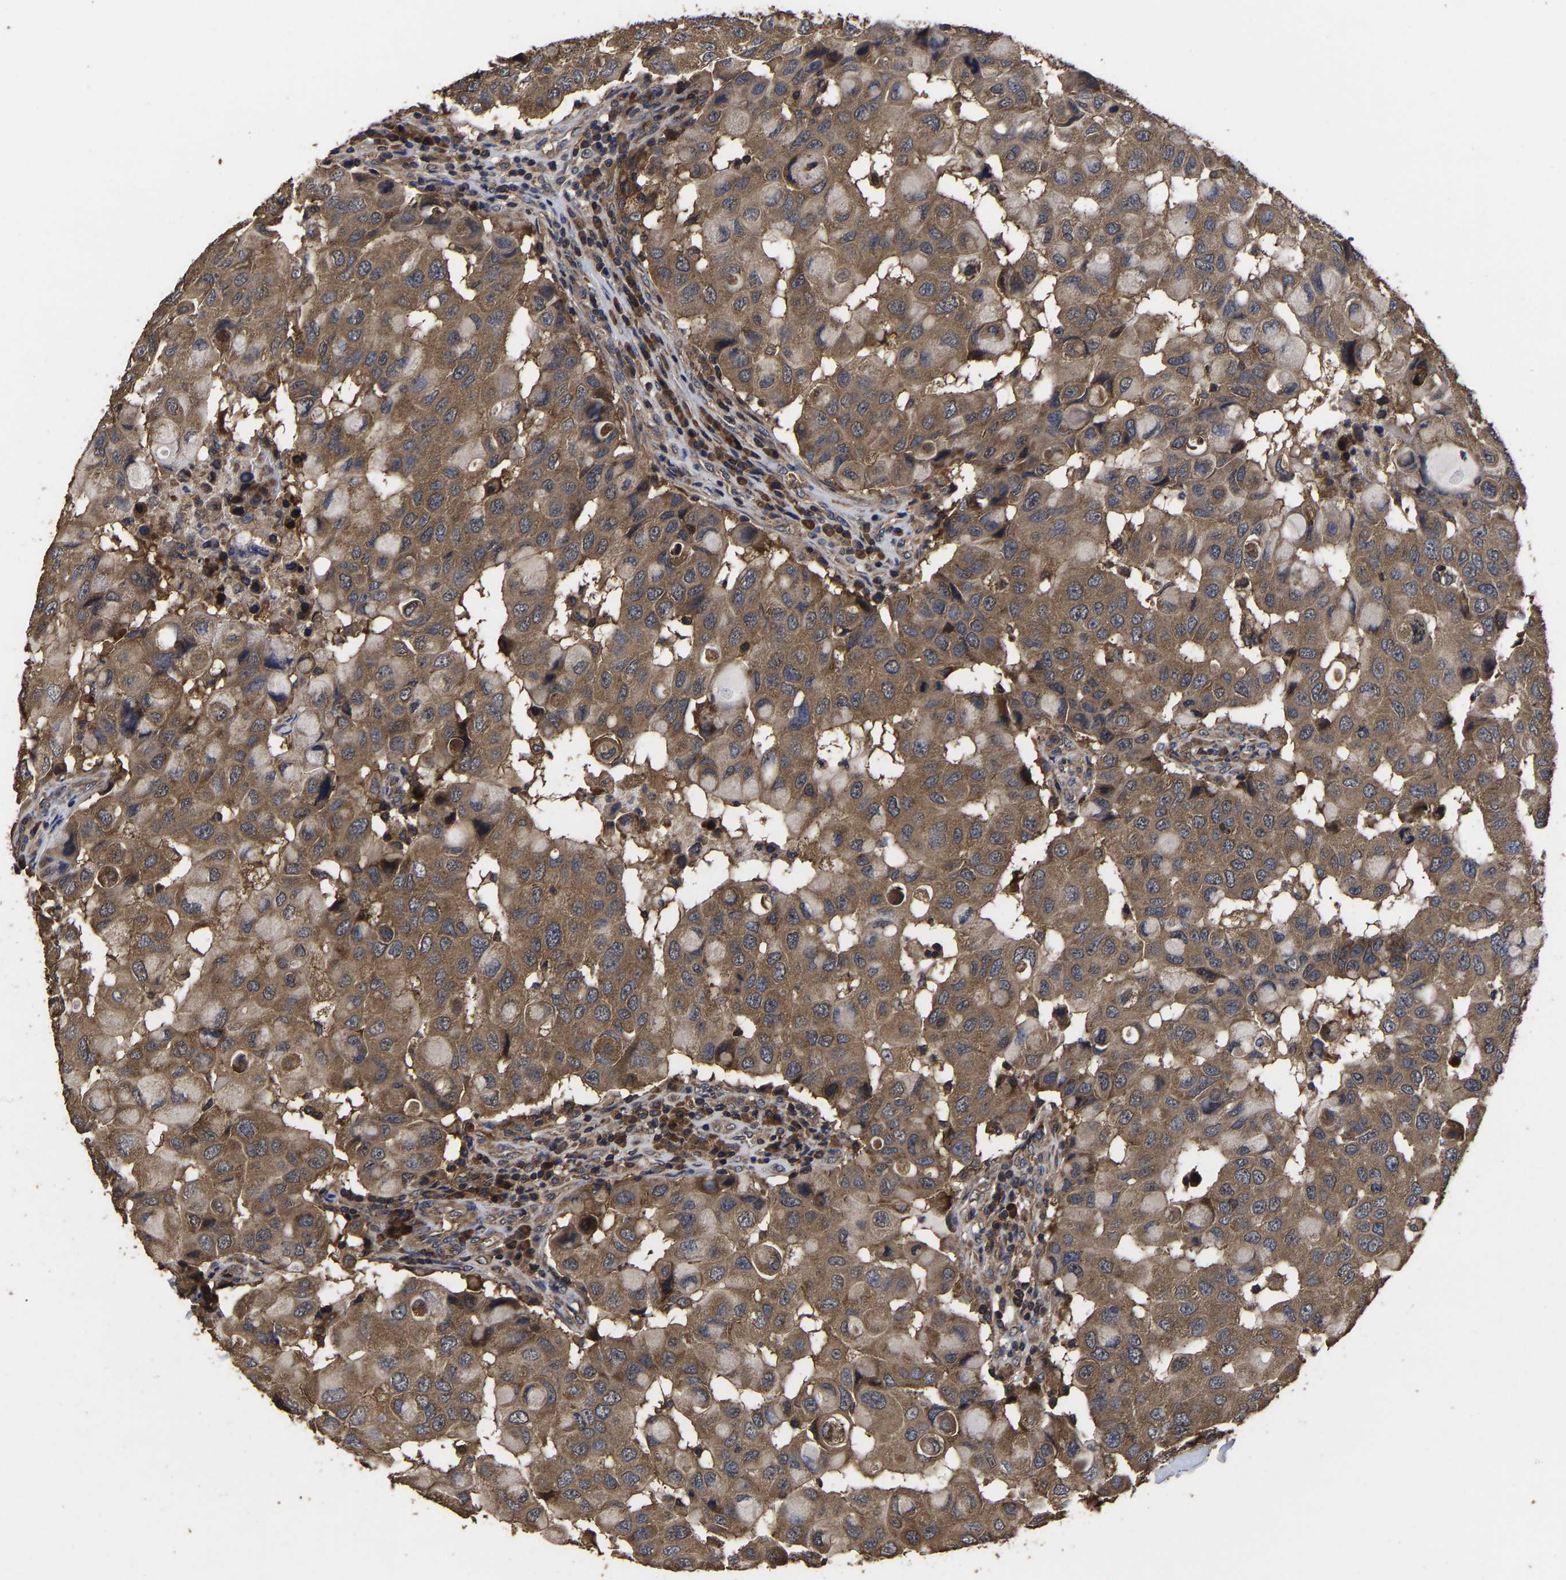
{"staining": {"intensity": "moderate", "quantity": ">75%", "location": "cytoplasmic/membranous"}, "tissue": "breast cancer", "cell_type": "Tumor cells", "image_type": "cancer", "snomed": [{"axis": "morphology", "description": "Duct carcinoma"}, {"axis": "topography", "description": "Breast"}], "caption": "Breast cancer (intraductal carcinoma) stained with a brown dye displays moderate cytoplasmic/membranous positive staining in approximately >75% of tumor cells.", "gene": "ITCH", "patient": {"sex": "female", "age": 27}}